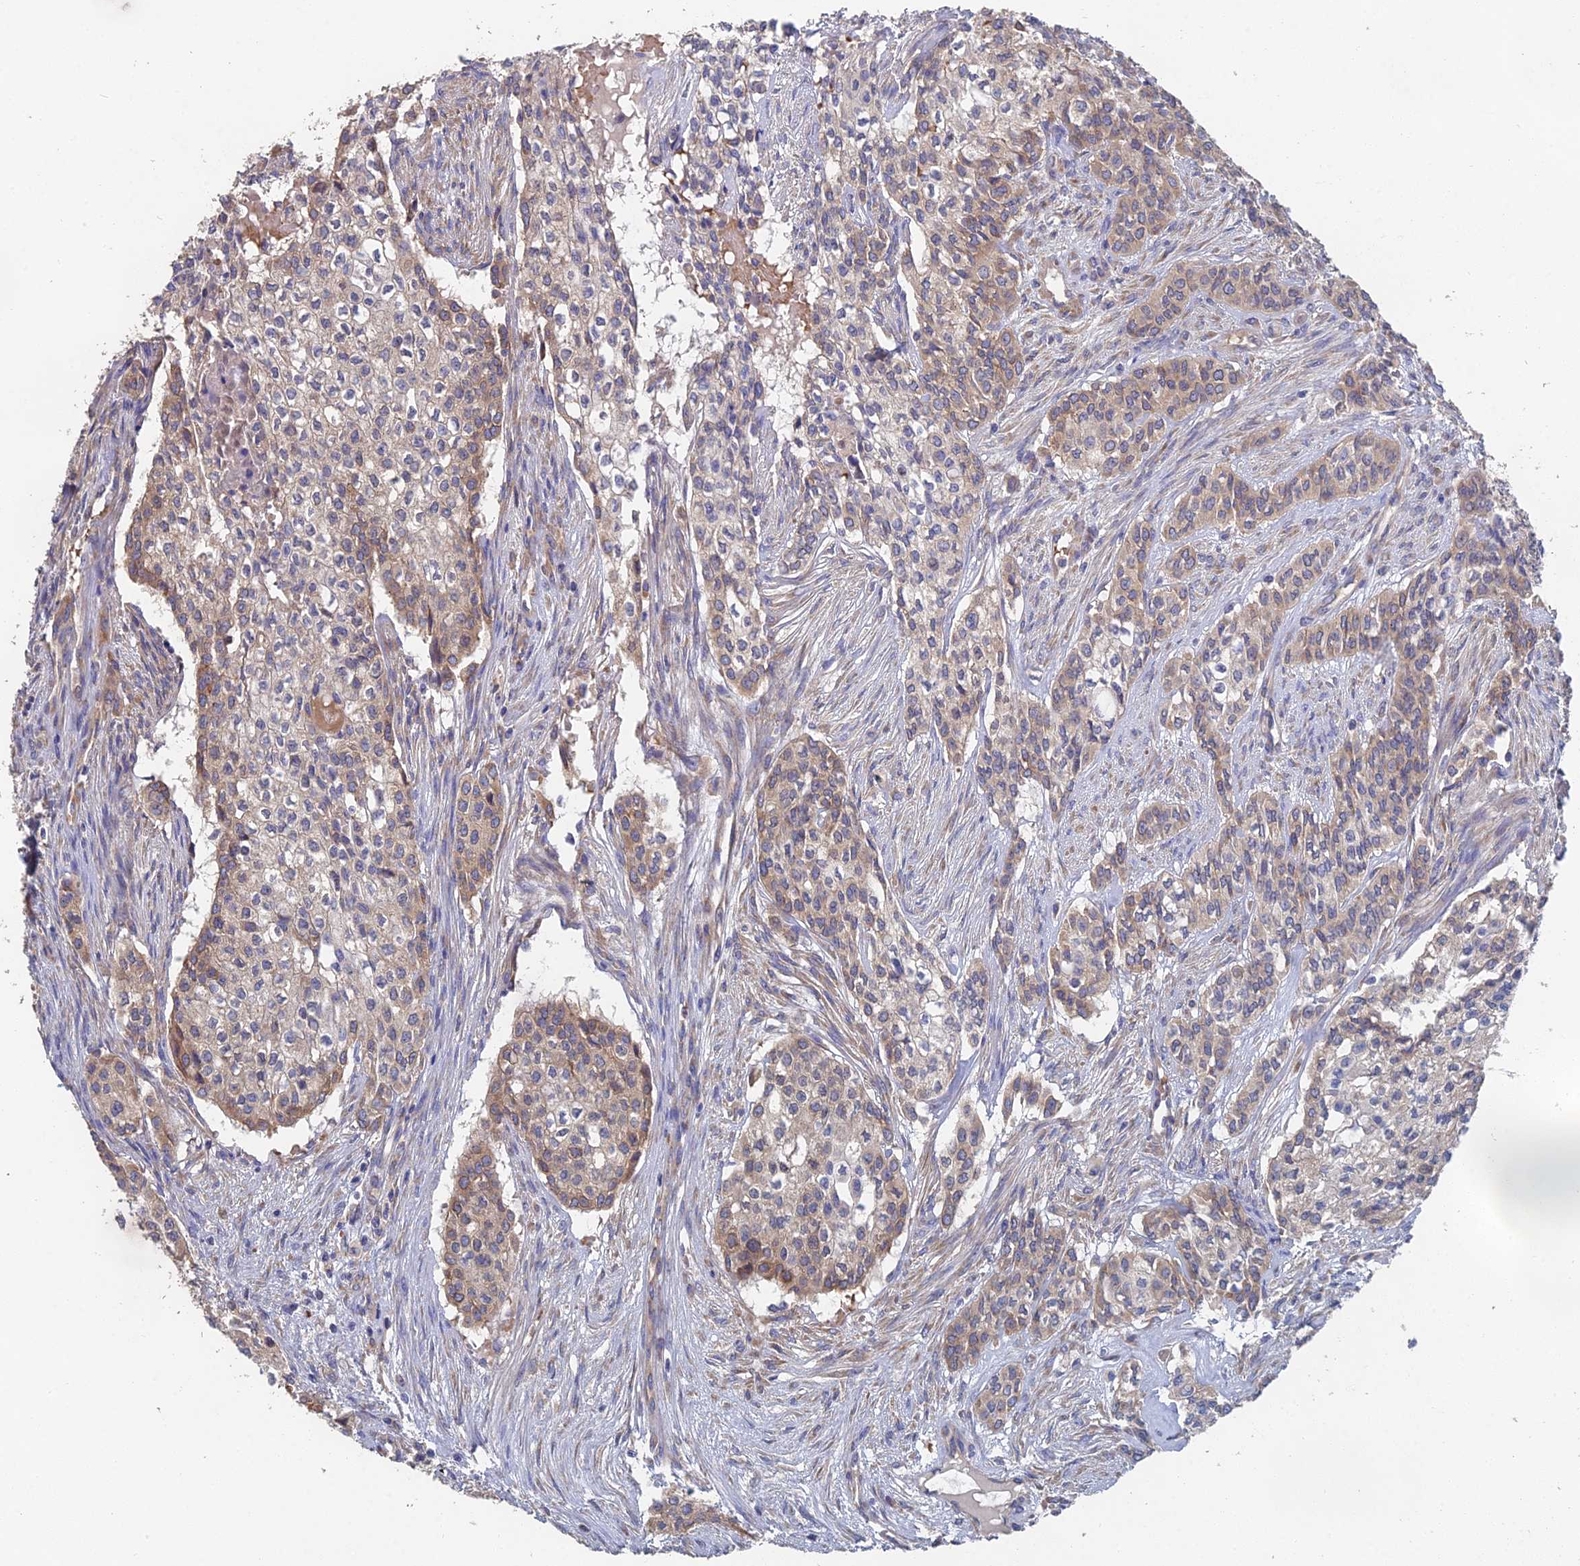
{"staining": {"intensity": "weak", "quantity": "25%-75%", "location": "cytoplasmic/membranous"}, "tissue": "head and neck cancer", "cell_type": "Tumor cells", "image_type": "cancer", "snomed": [{"axis": "morphology", "description": "Adenocarcinoma, NOS"}, {"axis": "topography", "description": "Head-Neck"}], "caption": "DAB (3,3'-diaminobenzidine) immunohistochemical staining of human head and neck cancer (adenocarcinoma) shows weak cytoplasmic/membranous protein staining in about 25%-75% of tumor cells.", "gene": "ELOF1", "patient": {"sex": "male", "age": 81}}